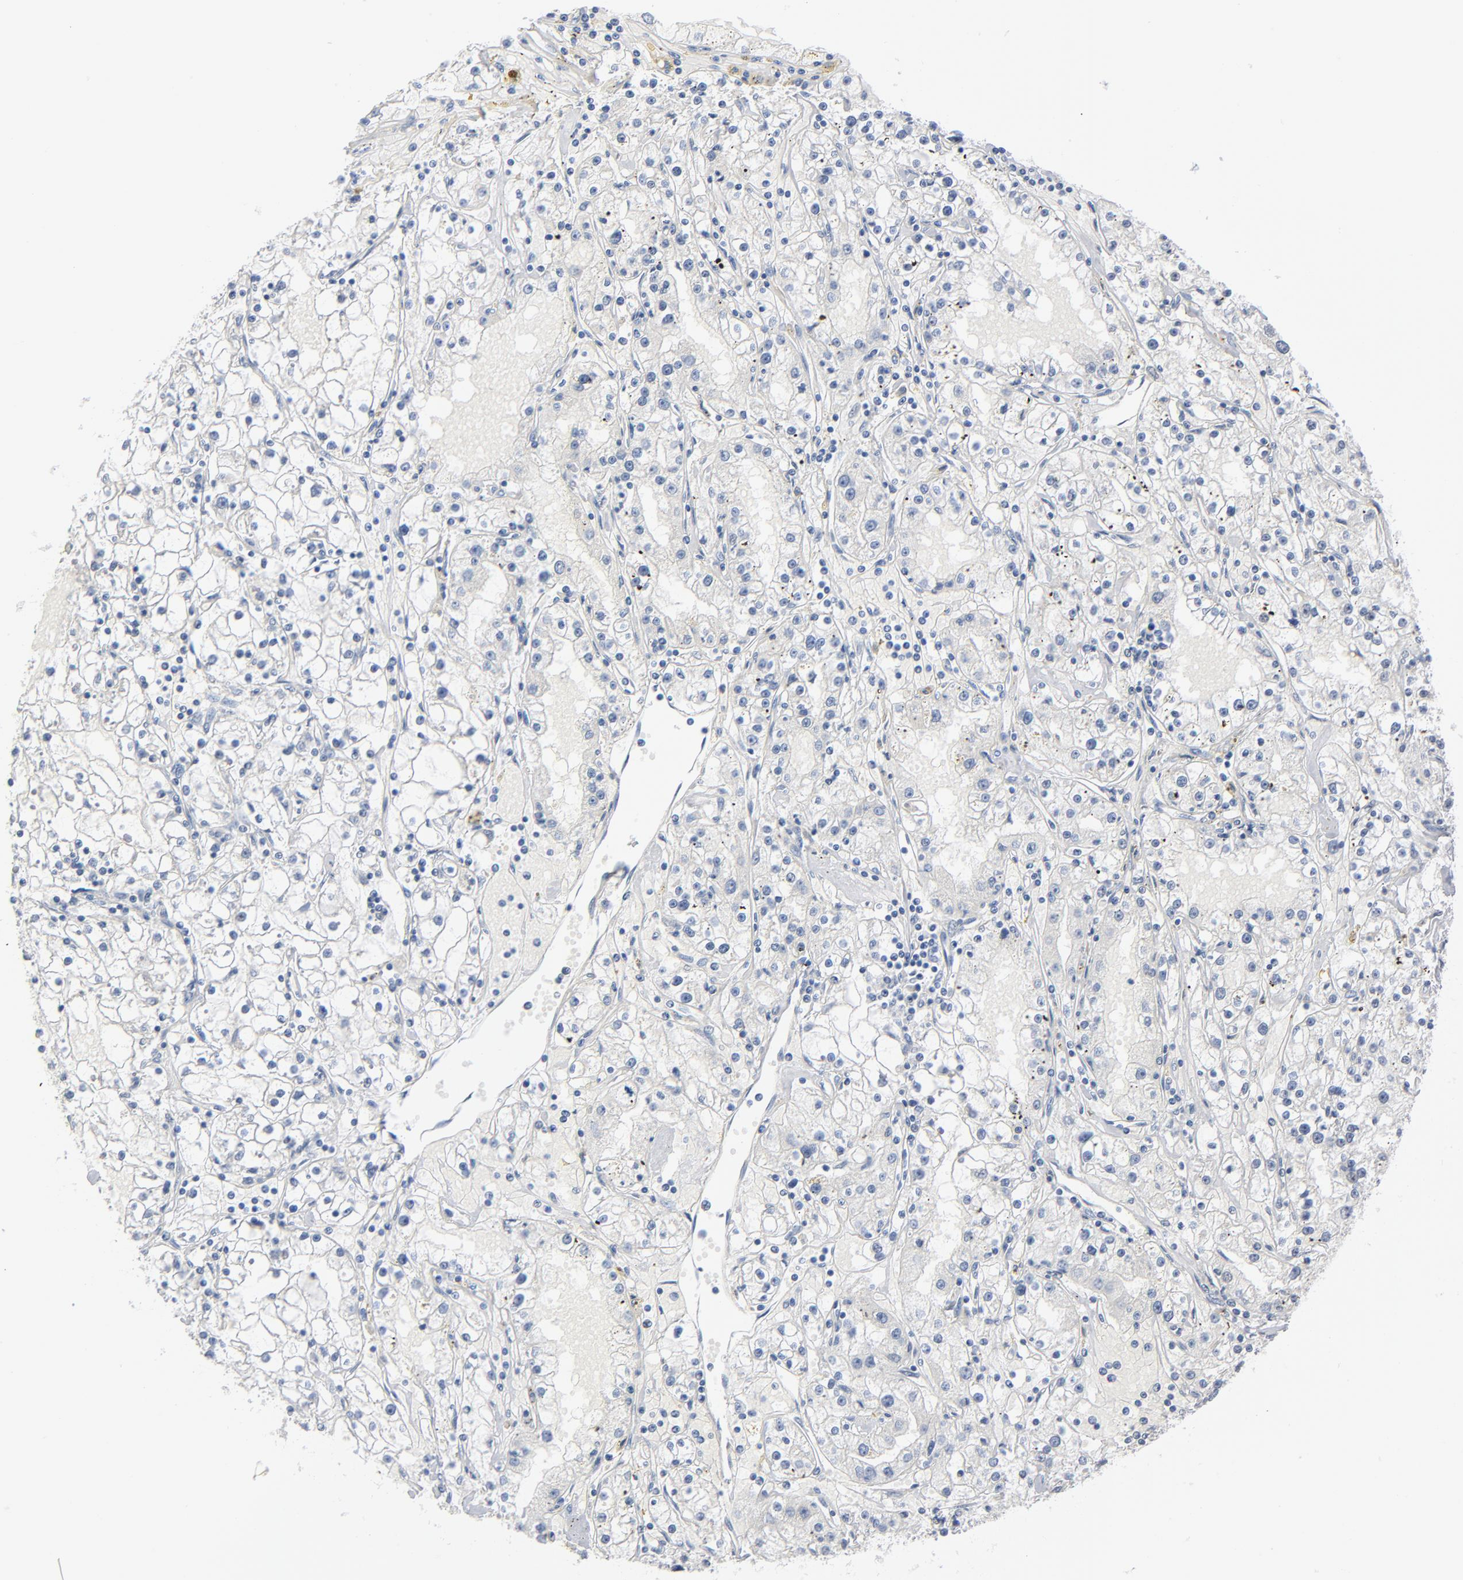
{"staining": {"intensity": "negative", "quantity": "none", "location": "none"}, "tissue": "renal cancer", "cell_type": "Tumor cells", "image_type": "cancer", "snomed": [{"axis": "morphology", "description": "Adenocarcinoma, NOS"}, {"axis": "topography", "description": "Kidney"}], "caption": "Renal adenocarcinoma was stained to show a protein in brown. There is no significant positivity in tumor cells.", "gene": "IFT43", "patient": {"sex": "male", "age": 56}}